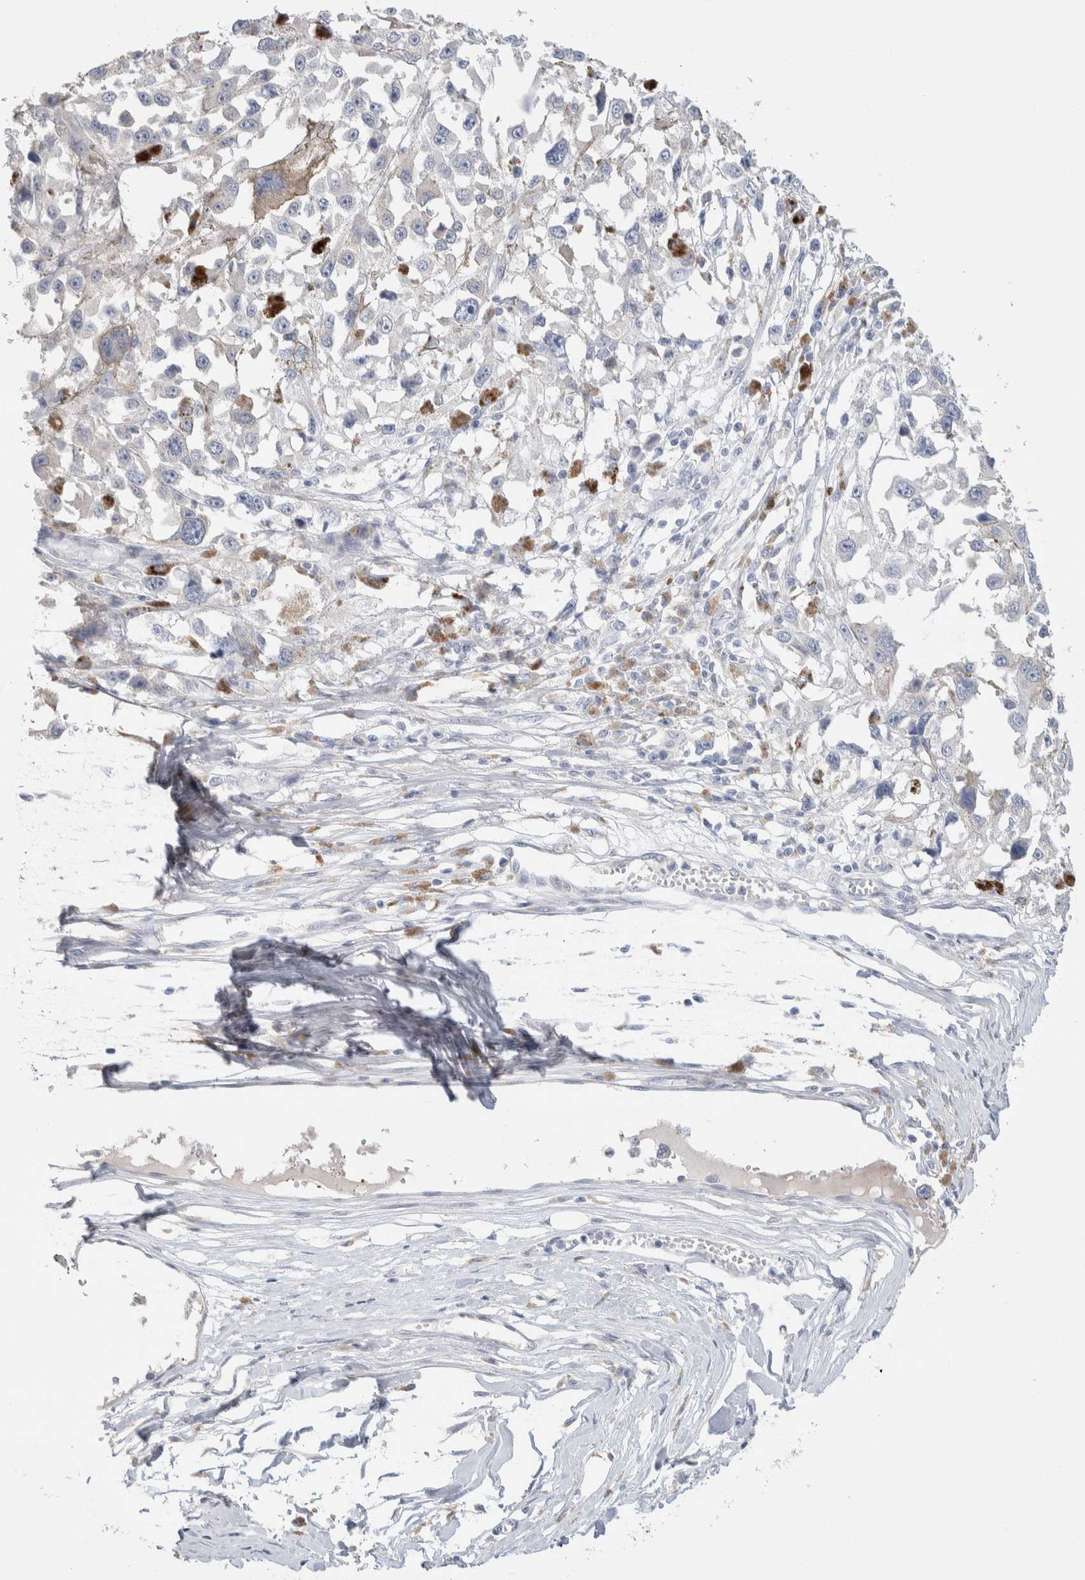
{"staining": {"intensity": "negative", "quantity": "none", "location": "none"}, "tissue": "melanoma", "cell_type": "Tumor cells", "image_type": "cancer", "snomed": [{"axis": "morphology", "description": "Malignant melanoma, Metastatic site"}, {"axis": "topography", "description": "Lymph node"}], "caption": "Protein analysis of melanoma reveals no significant staining in tumor cells. (DAB (3,3'-diaminobenzidine) IHC, high magnification).", "gene": "RUSF1", "patient": {"sex": "male", "age": 59}}